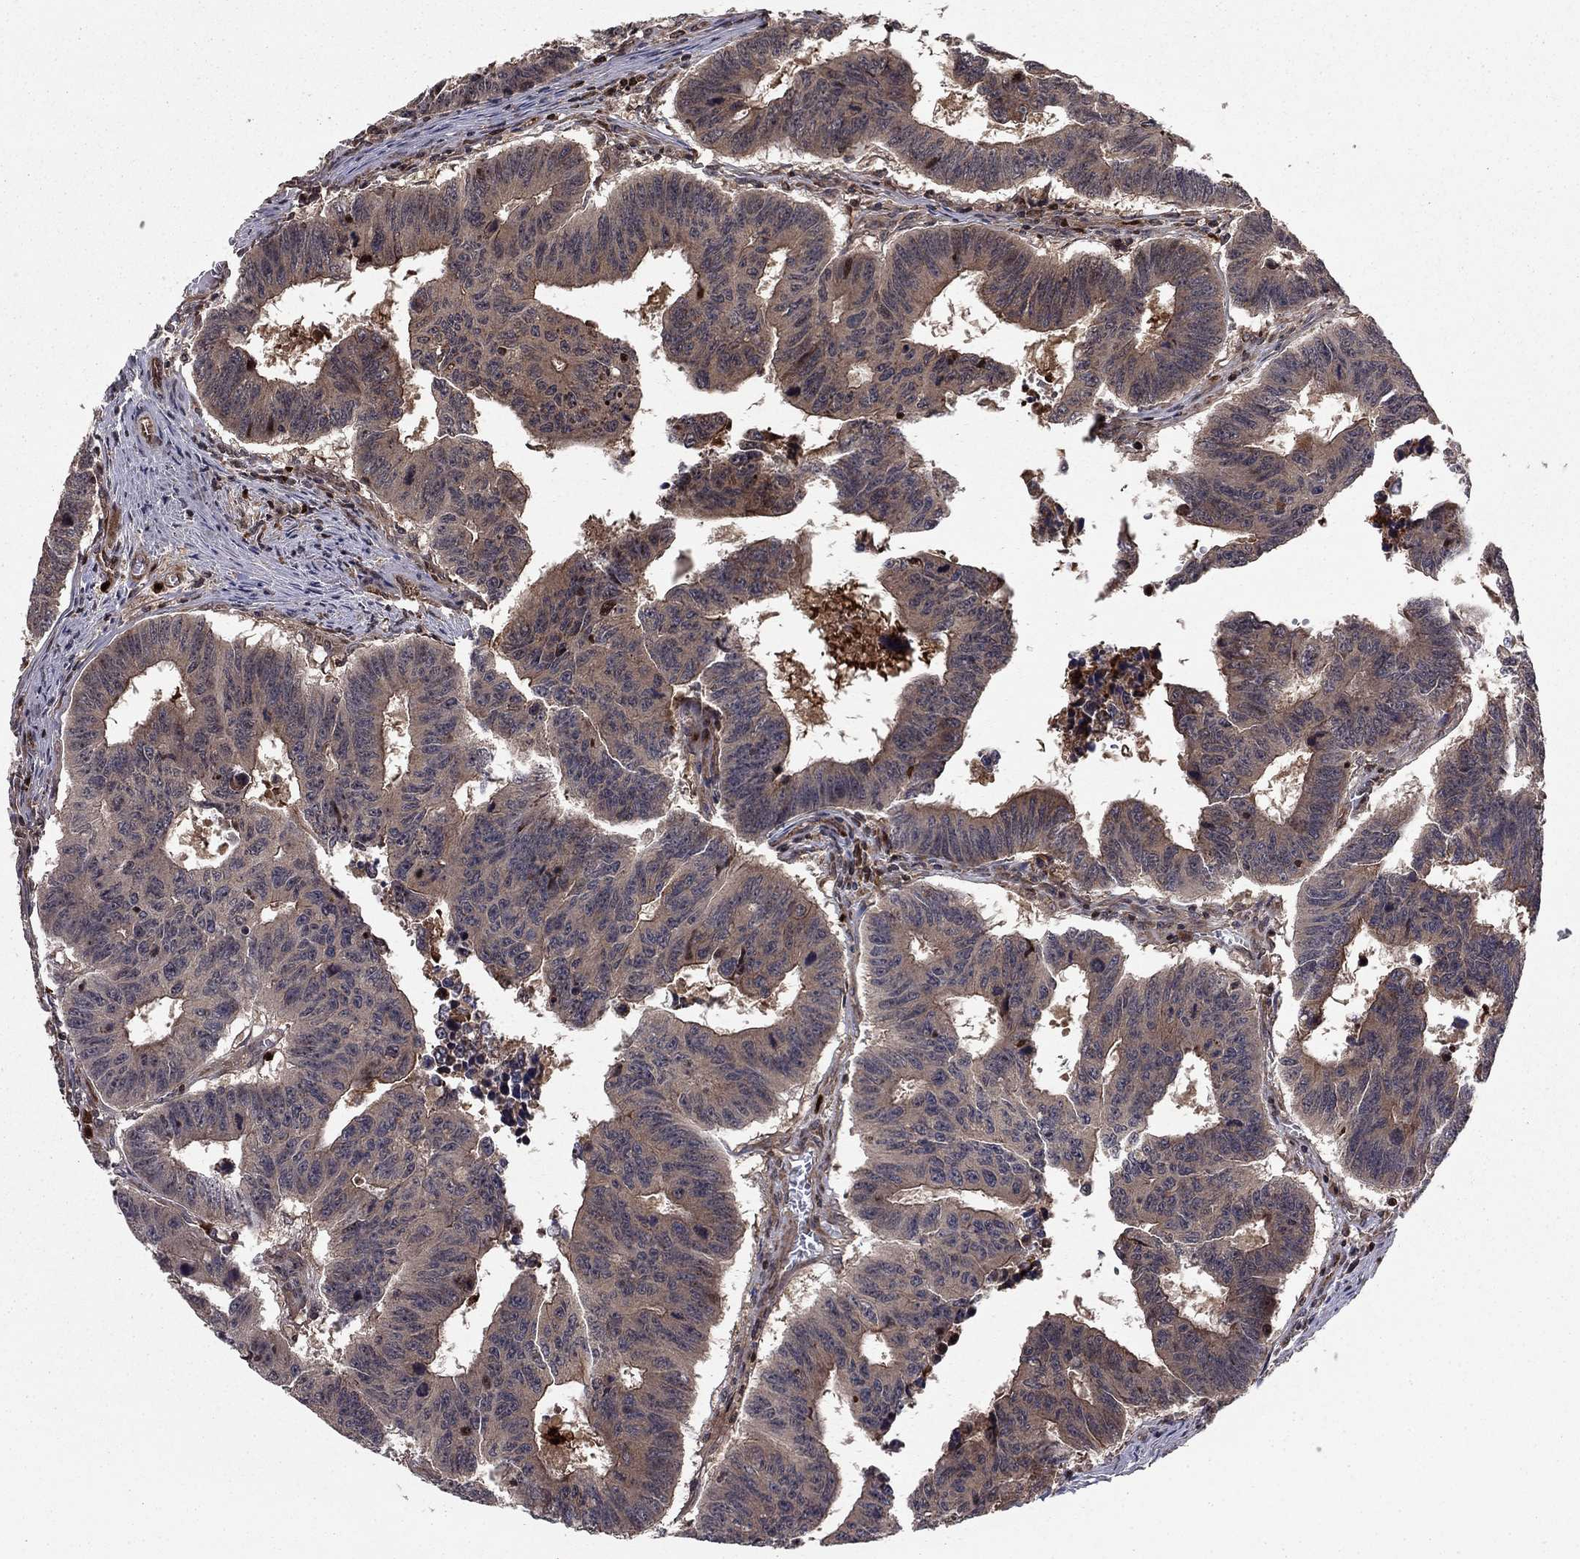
{"staining": {"intensity": "weak", "quantity": "<25%", "location": "cytoplasmic/membranous"}, "tissue": "colorectal cancer", "cell_type": "Tumor cells", "image_type": "cancer", "snomed": [{"axis": "morphology", "description": "Adenocarcinoma, NOS"}, {"axis": "topography", "description": "Appendix"}, {"axis": "topography", "description": "Colon"}, {"axis": "topography", "description": "Cecum"}, {"axis": "topography", "description": "Colon asc"}], "caption": "The immunohistochemistry (IHC) photomicrograph has no significant expression in tumor cells of adenocarcinoma (colorectal) tissue.", "gene": "GYG1", "patient": {"sex": "female", "age": 85}}